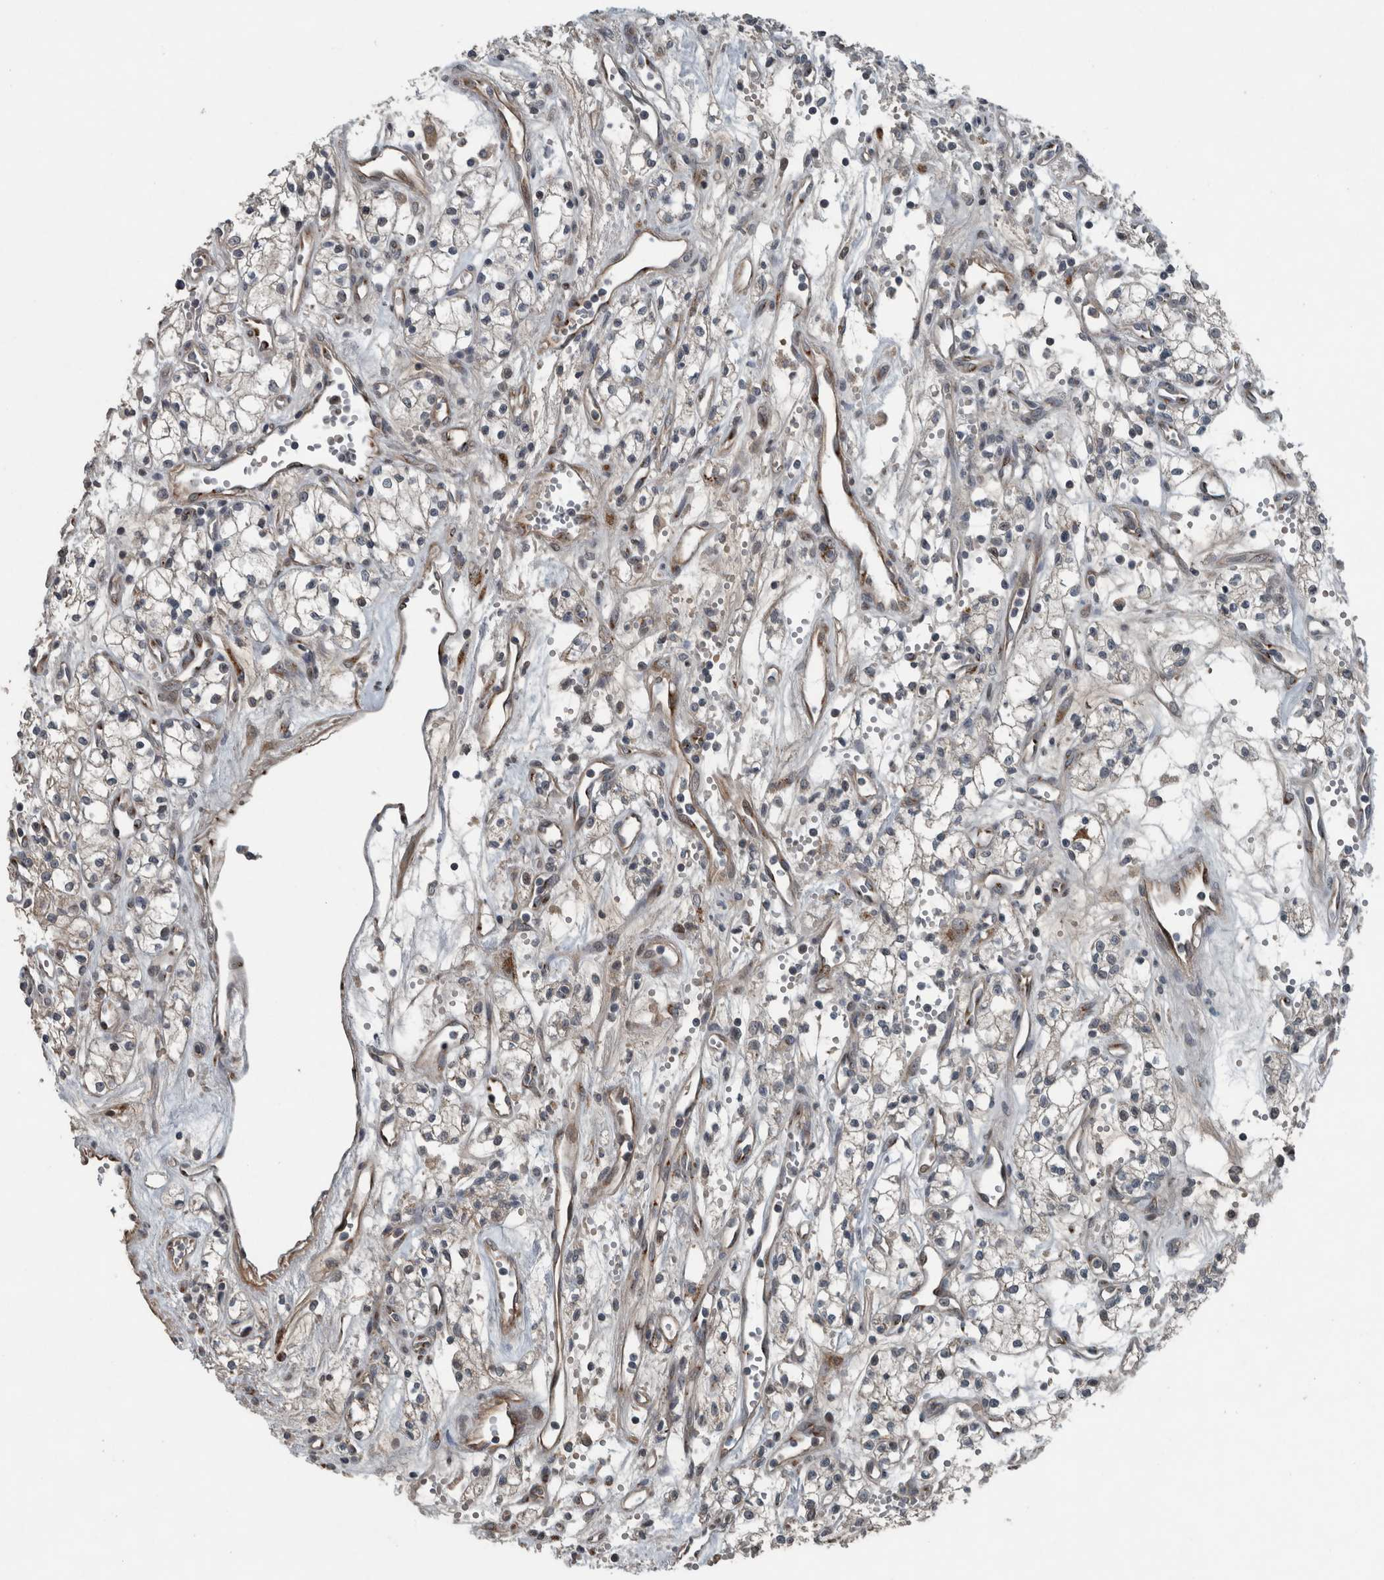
{"staining": {"intensity": "negative", "quantity": "none", "location": "none"}, "tissue": "renal cancer", "cell_type": "Tumor cells", "image_type": "cancer", "snomed": [{"axis": "morphology", "description": "Adenocarcinoma, NOS"}, {"axis": "topography", "description": "Kidney"}], "caption": "Adenocarcinoma (renal) was stained to show a protein in brown. There is no significant expression in tumor cells.", "gene": "ZNF345", "patient": {"sex": "male", "age": 59}}